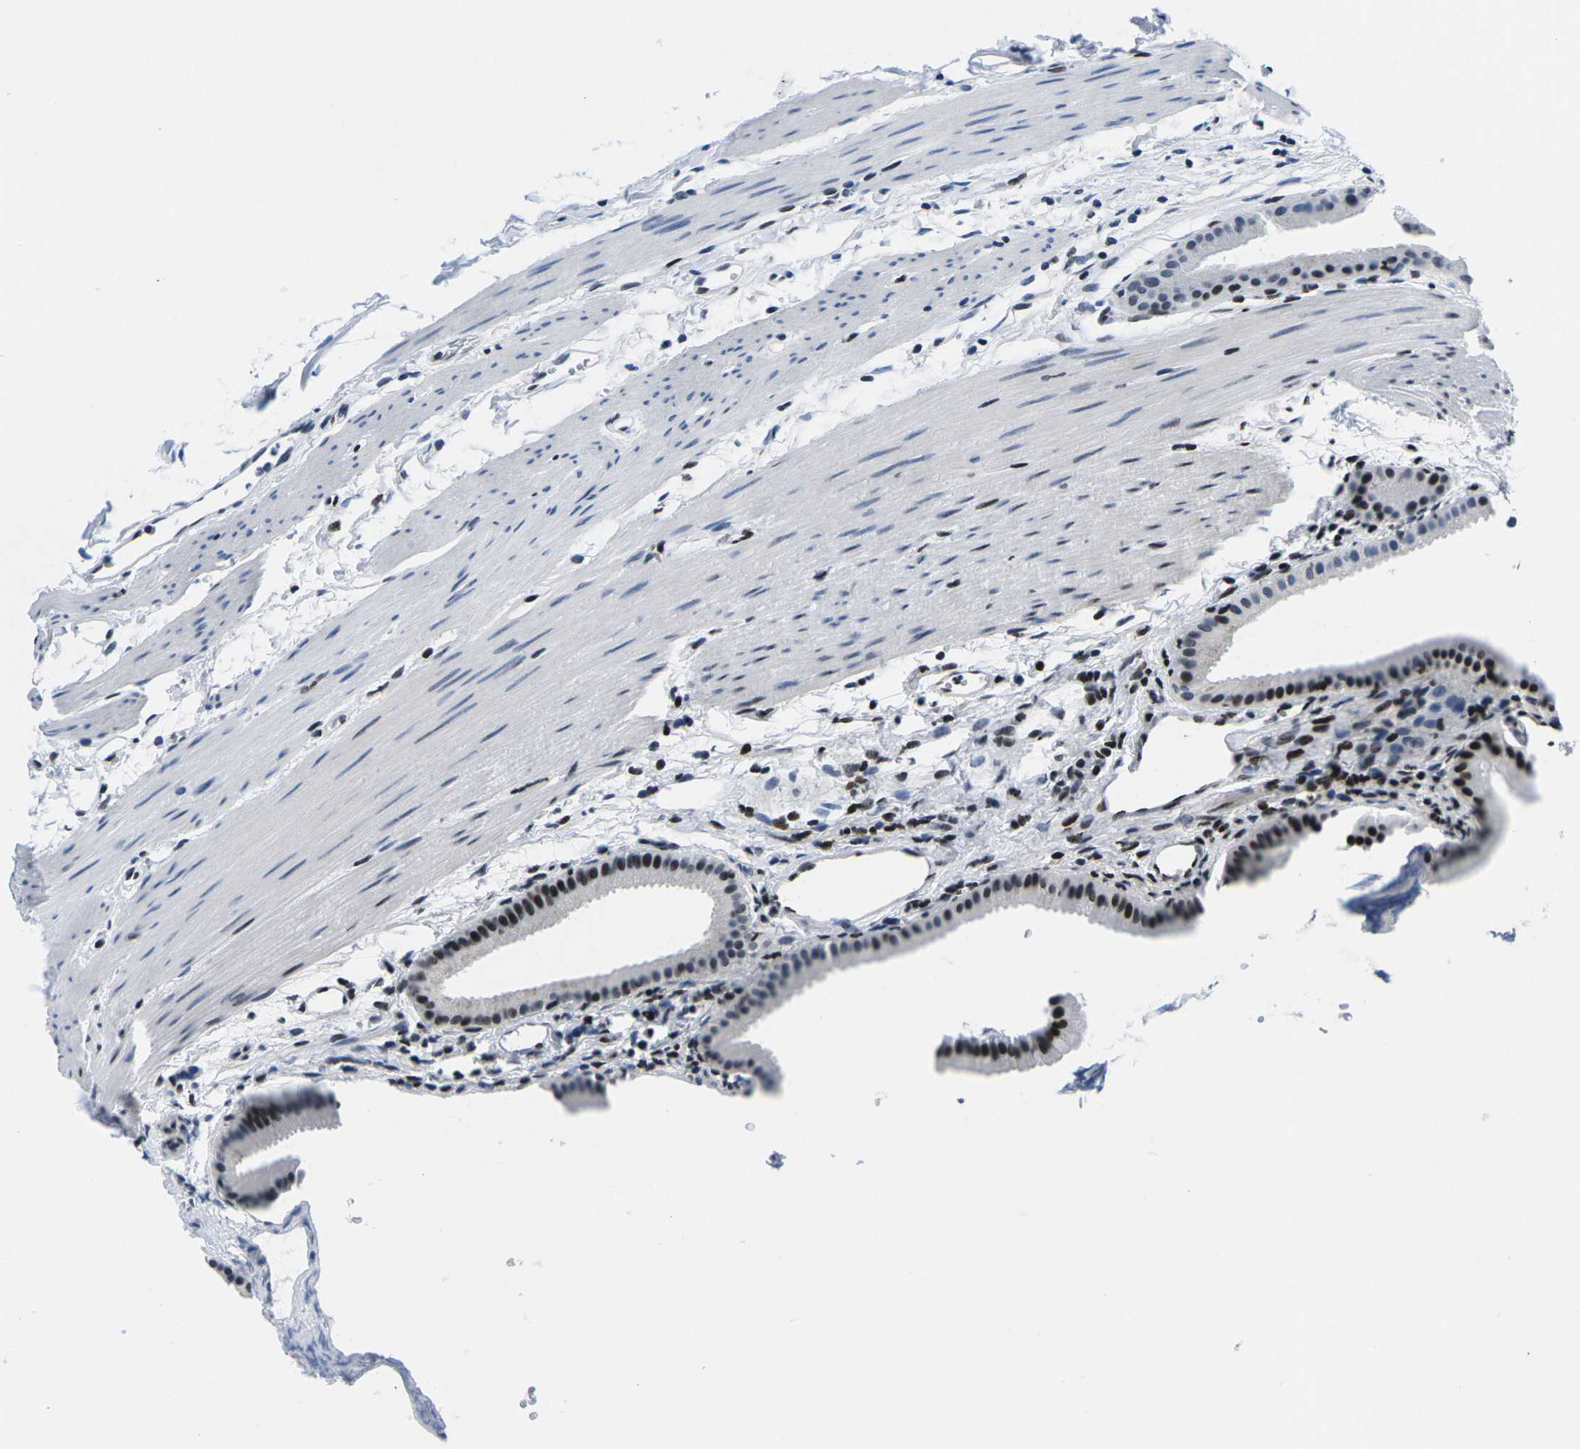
{"staining": {"intensity": "strong", "quantity": ">75%", "location": "nuclear"}, "tissue": "gallbladder", "cell_type": "Glandular cells", "image_type": "normal", "snomed": [{"axis": "morphology", "description": "Normal tissue, NOS"}, {"axis": "topography", "description": "Gallbladder"}], "caption": "Protein staining of benign gallbladder displays strong nuclear positivity in approximately >75% of glandular cells.", "gene": "ATF1", "patient": {"sex": "female", "age": 64}}